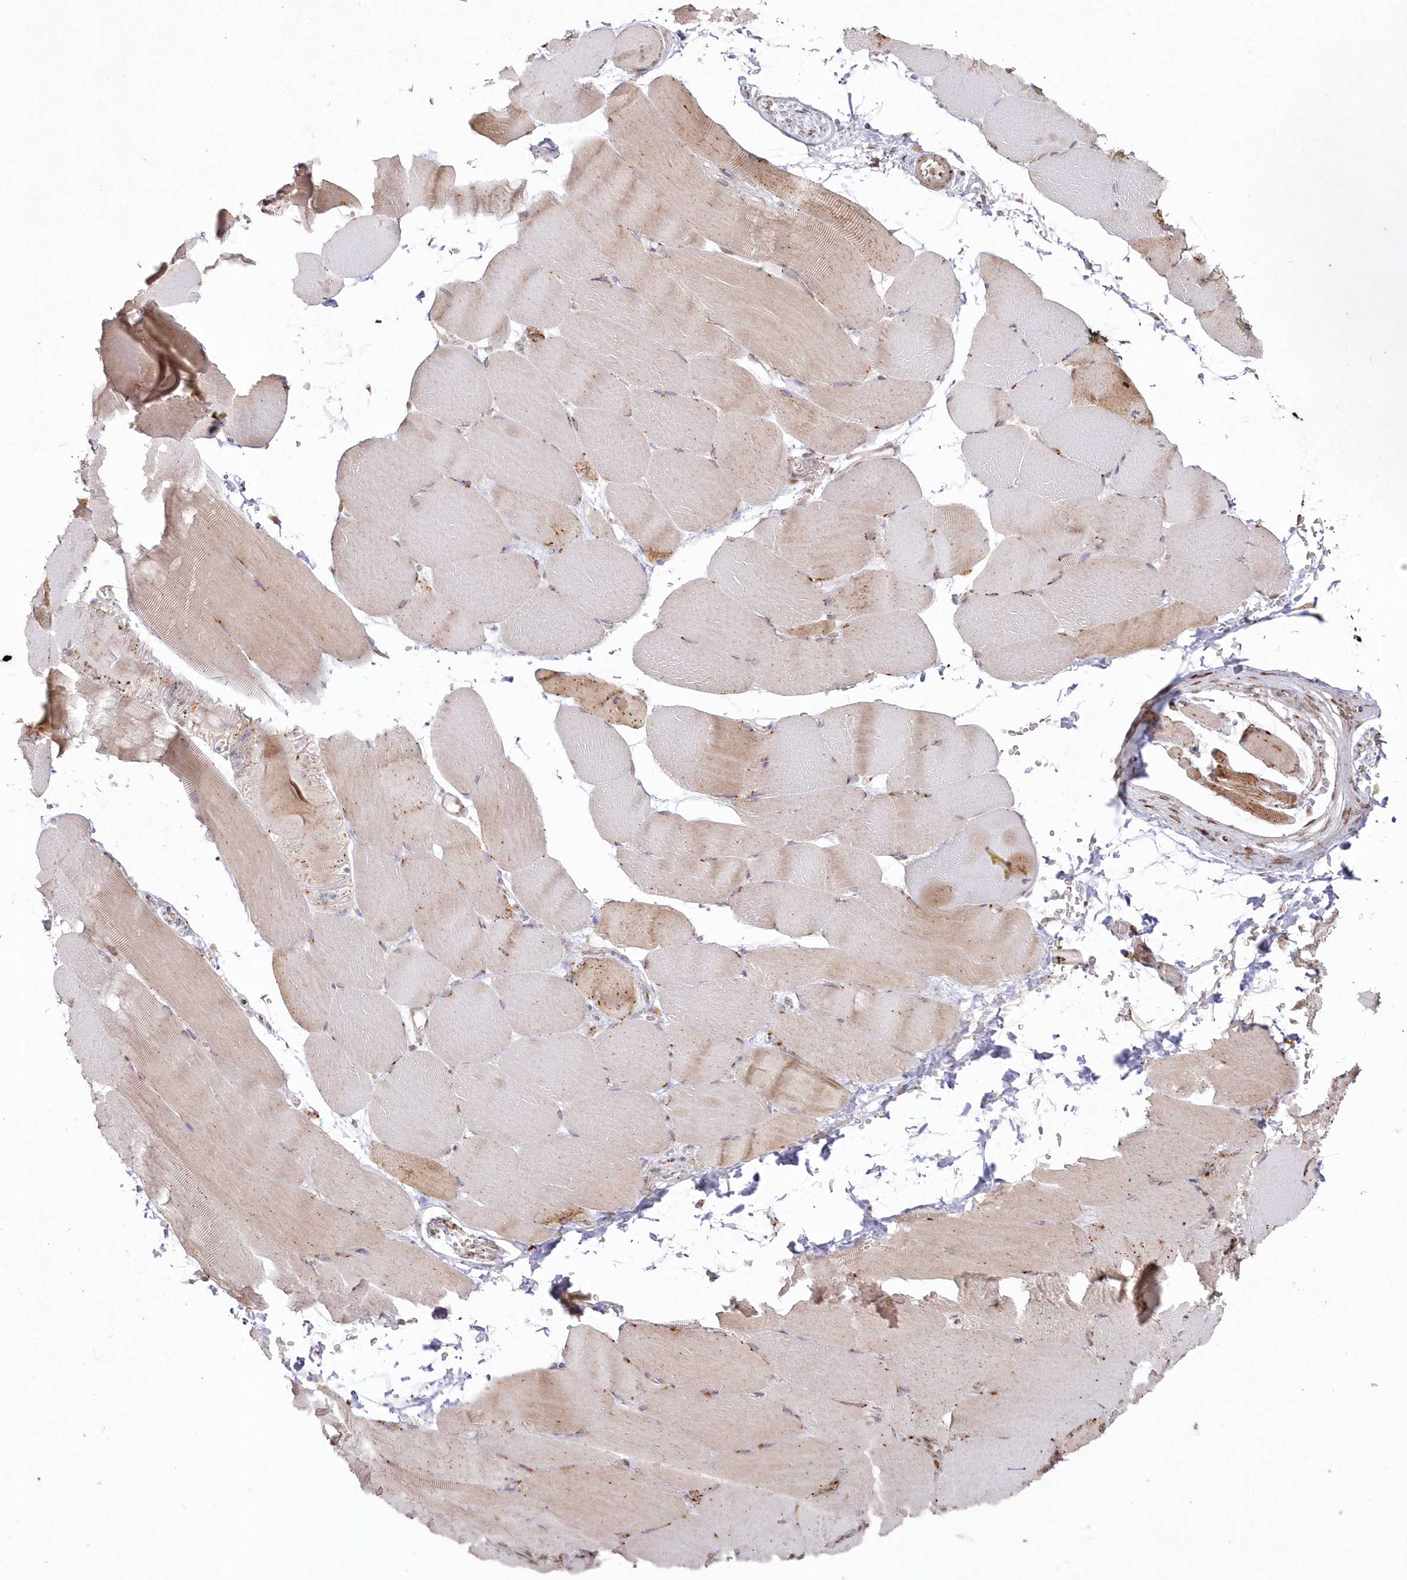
{"staining": {"intensity": "moderate", "quantity": "<25%", "location": "cytoplasmic/membranous"}, "tissue": "skeletal muscle", "cell_type": "Myocytes", "image_type": "normal", "snomed": [{"axis": "morphology", "description": "Normal tissue, NOS"}, {"axis": "topography", "description": "Skeletal muscle"}, {"axis": "topography", "description": "Parathyroid gland"}], "caption": "Immunohistochemistry (IHC) of normal human skeletal muscle displays low levels of moderate cytoplasmic/membranous expression in approximately <25% of myocytes. Using DAB (3,3'-diaminobenzidine) (brown) and hematoxylin (blue) stains, captured at high magnification using brightfield microscopy.", "gene": "ARSB", "patient": {"sex": "female", "age": 37}}